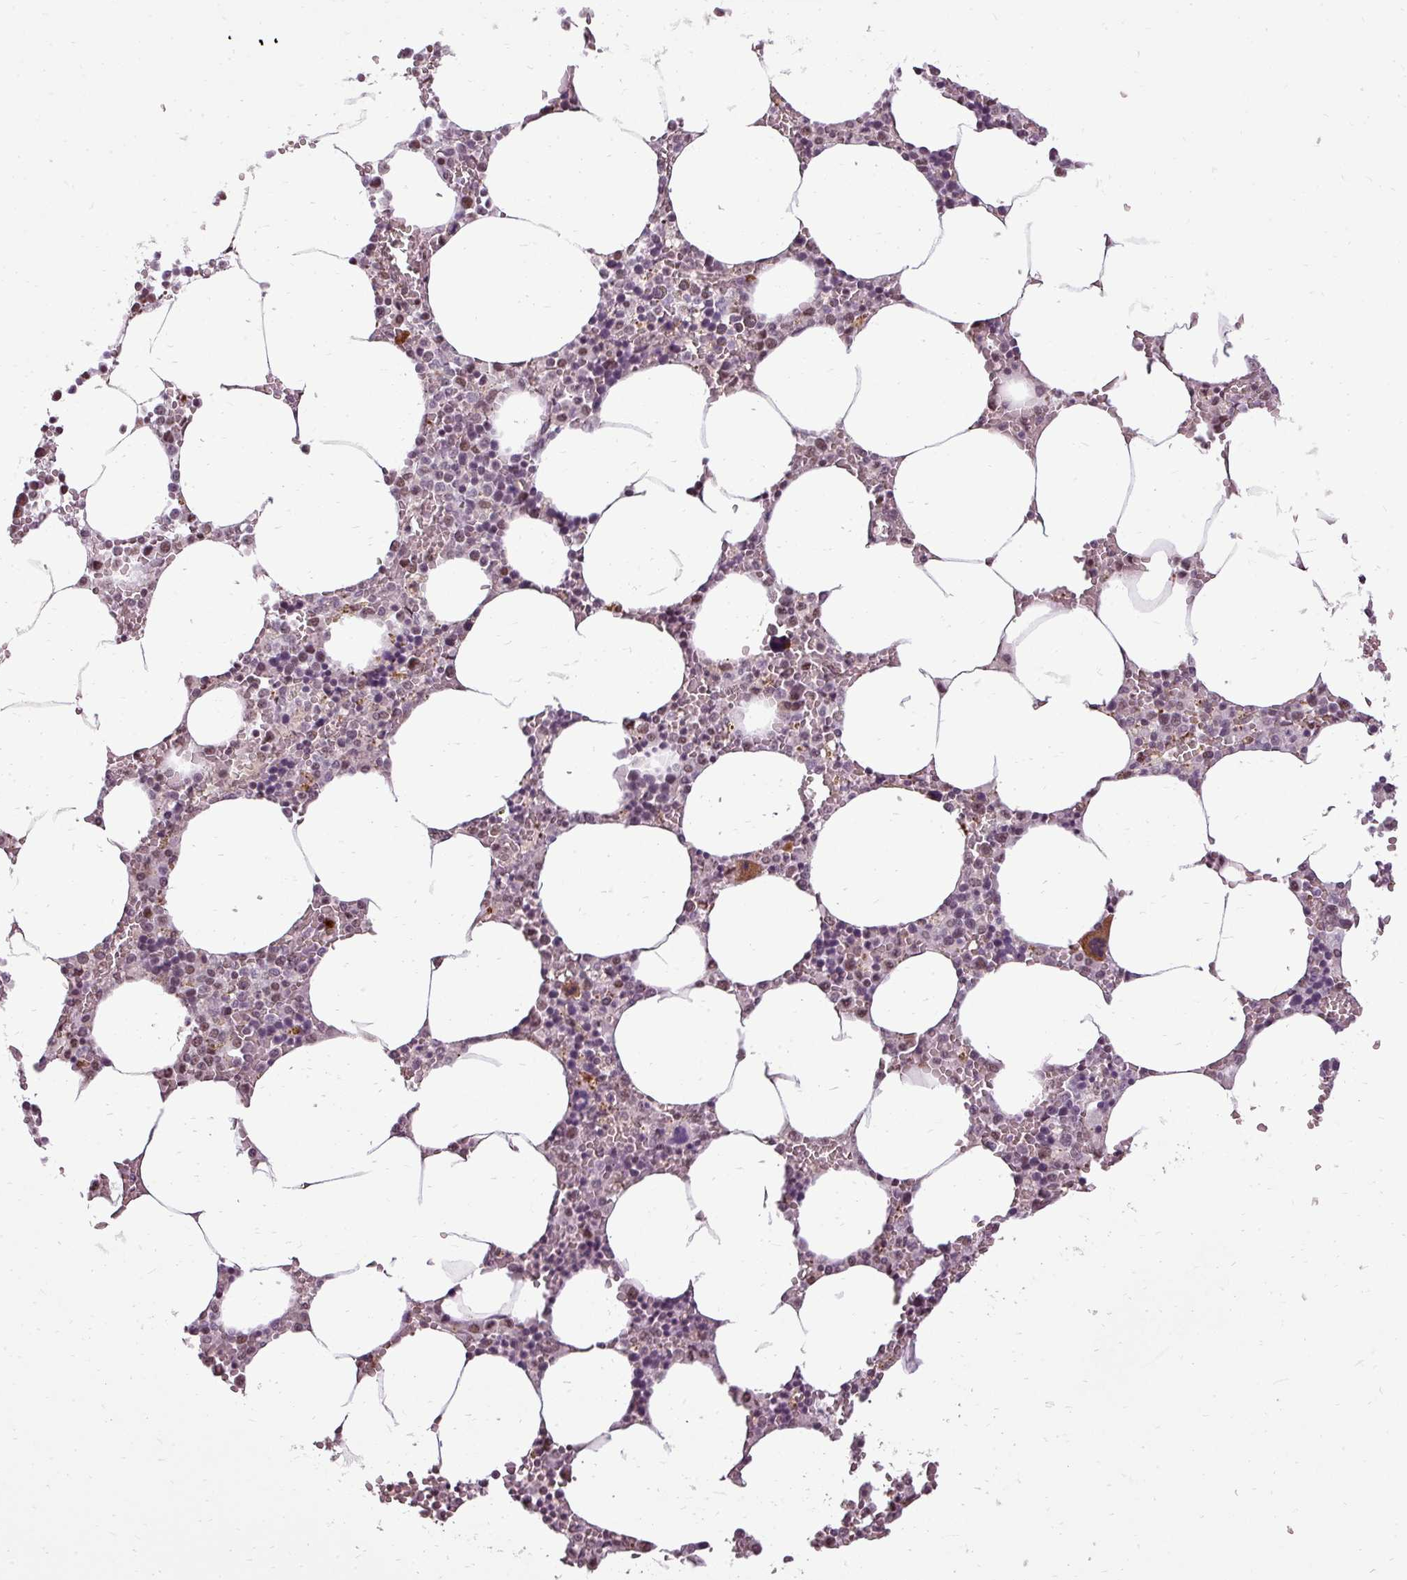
{"staining": {"intensity": "strong", "quantity": "<25%", "location": "cytoplasmic/membranous,nuclear"}, "tissue": "bone marrow", "cell_type": "Hematopoietic cells", "image_type": "normal", "snomed": [{"axis": "morphology", "description": "Normal tissue, NOS"}, {"axis": "topography", "description": "Bone marrow"}], "caption": "Bone marrow stained with DAB (3,3'-diaminobenzidine) immunohistochemistry (IHC) exhibits medium levels of strong cytoplasmic/membranous,nuclear positivity in about <25% of hematopoietic cells.", "gene": "BCAS3", "patient": {"sex": "male", "age": 70}}